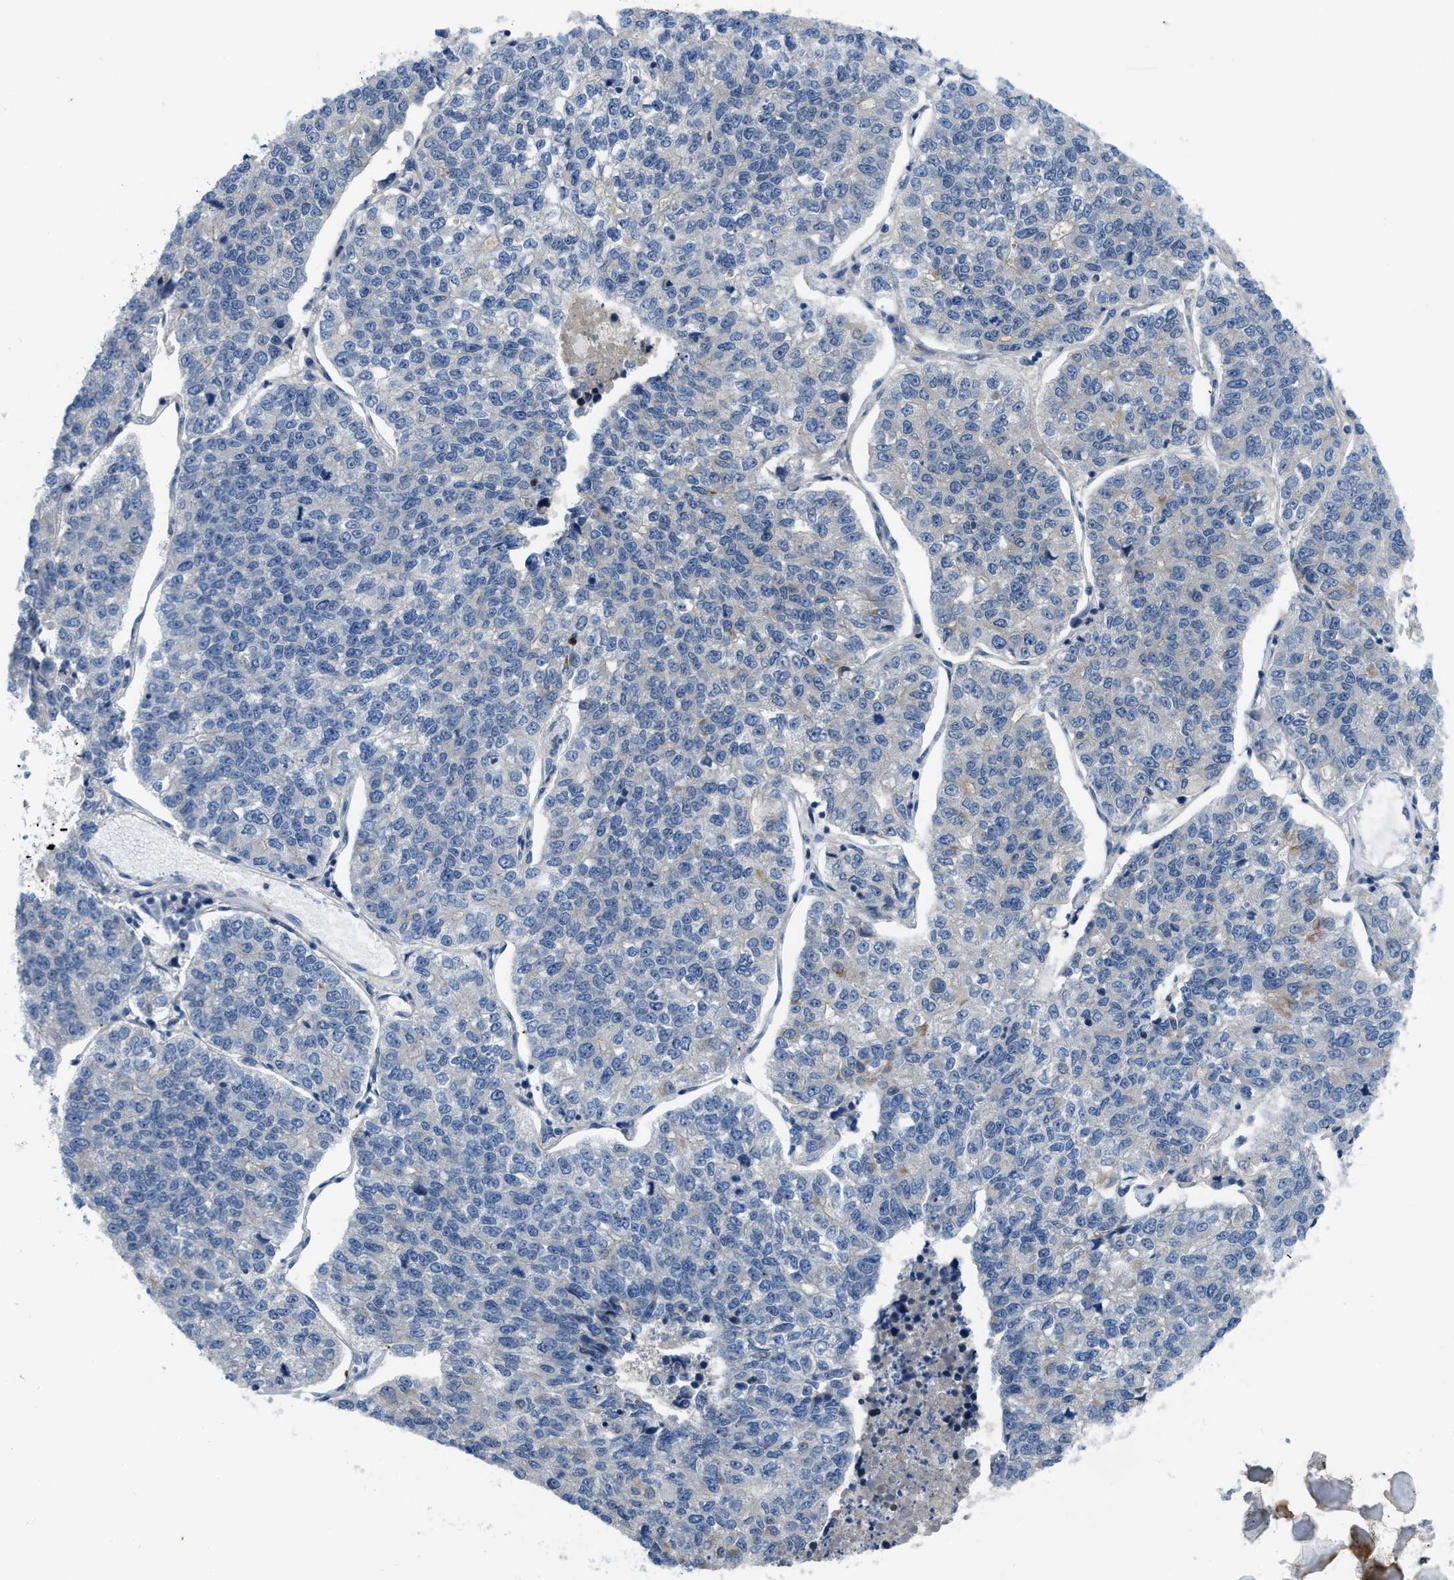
{"staining": {"intensity": "negative", "quantity": "none", "location": "none"}, "tissue": "lung cancer", "cell_type": "Tumor cells", "image_type": "cancer", "snomed": [{"axis": "morphology", "description": "Adenocarcinoma, NOS"}, {"axis": "topography", "description": "Lung"}], "caption": "Tumor cells are negative for protein expression in human adenocarcinoma (lung).", "gene": "MYO18A", "patient": {"sex": "male", "age": 49}}